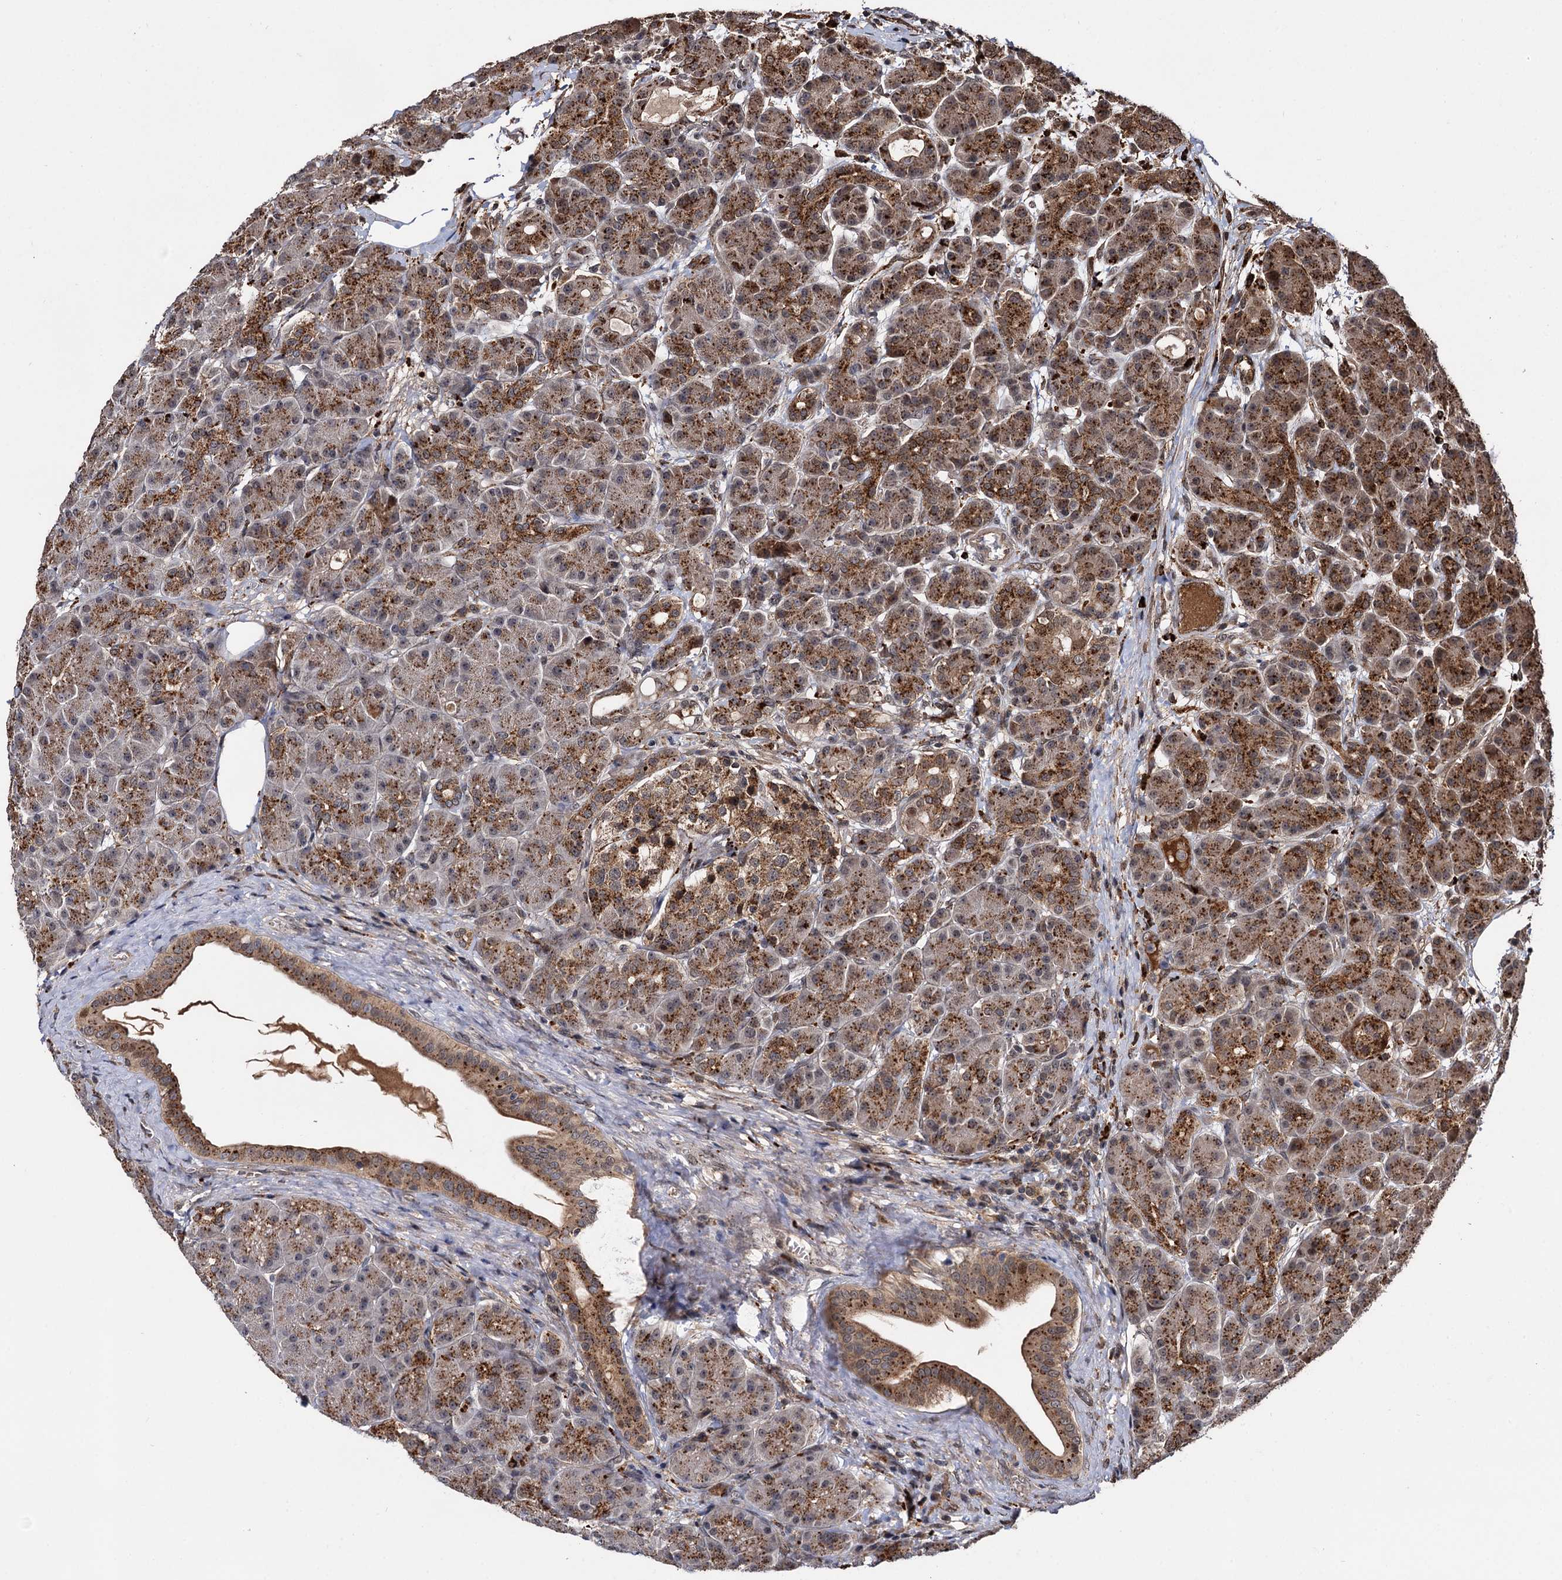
{"staining": {"intensity": "moderate", "quantity": ">75%", "location": "cytoplasmic/membranous"}, "tissue": "pancreas", "cell_type": "Exocrine glandular cells", "image_type": "normal", "snomed": [{"axis": "morphology", "description": "Normal tissue, NOS"}, {"axis": "topography", "description": "Pancreas"}], "caption": "Moderate cytoplasmic/membranous protein staining is identified in about >75% of exocrine glandular cells in pancreas.", "gene": "CEP192", "patient": {"sex": "male", "age": 63}}